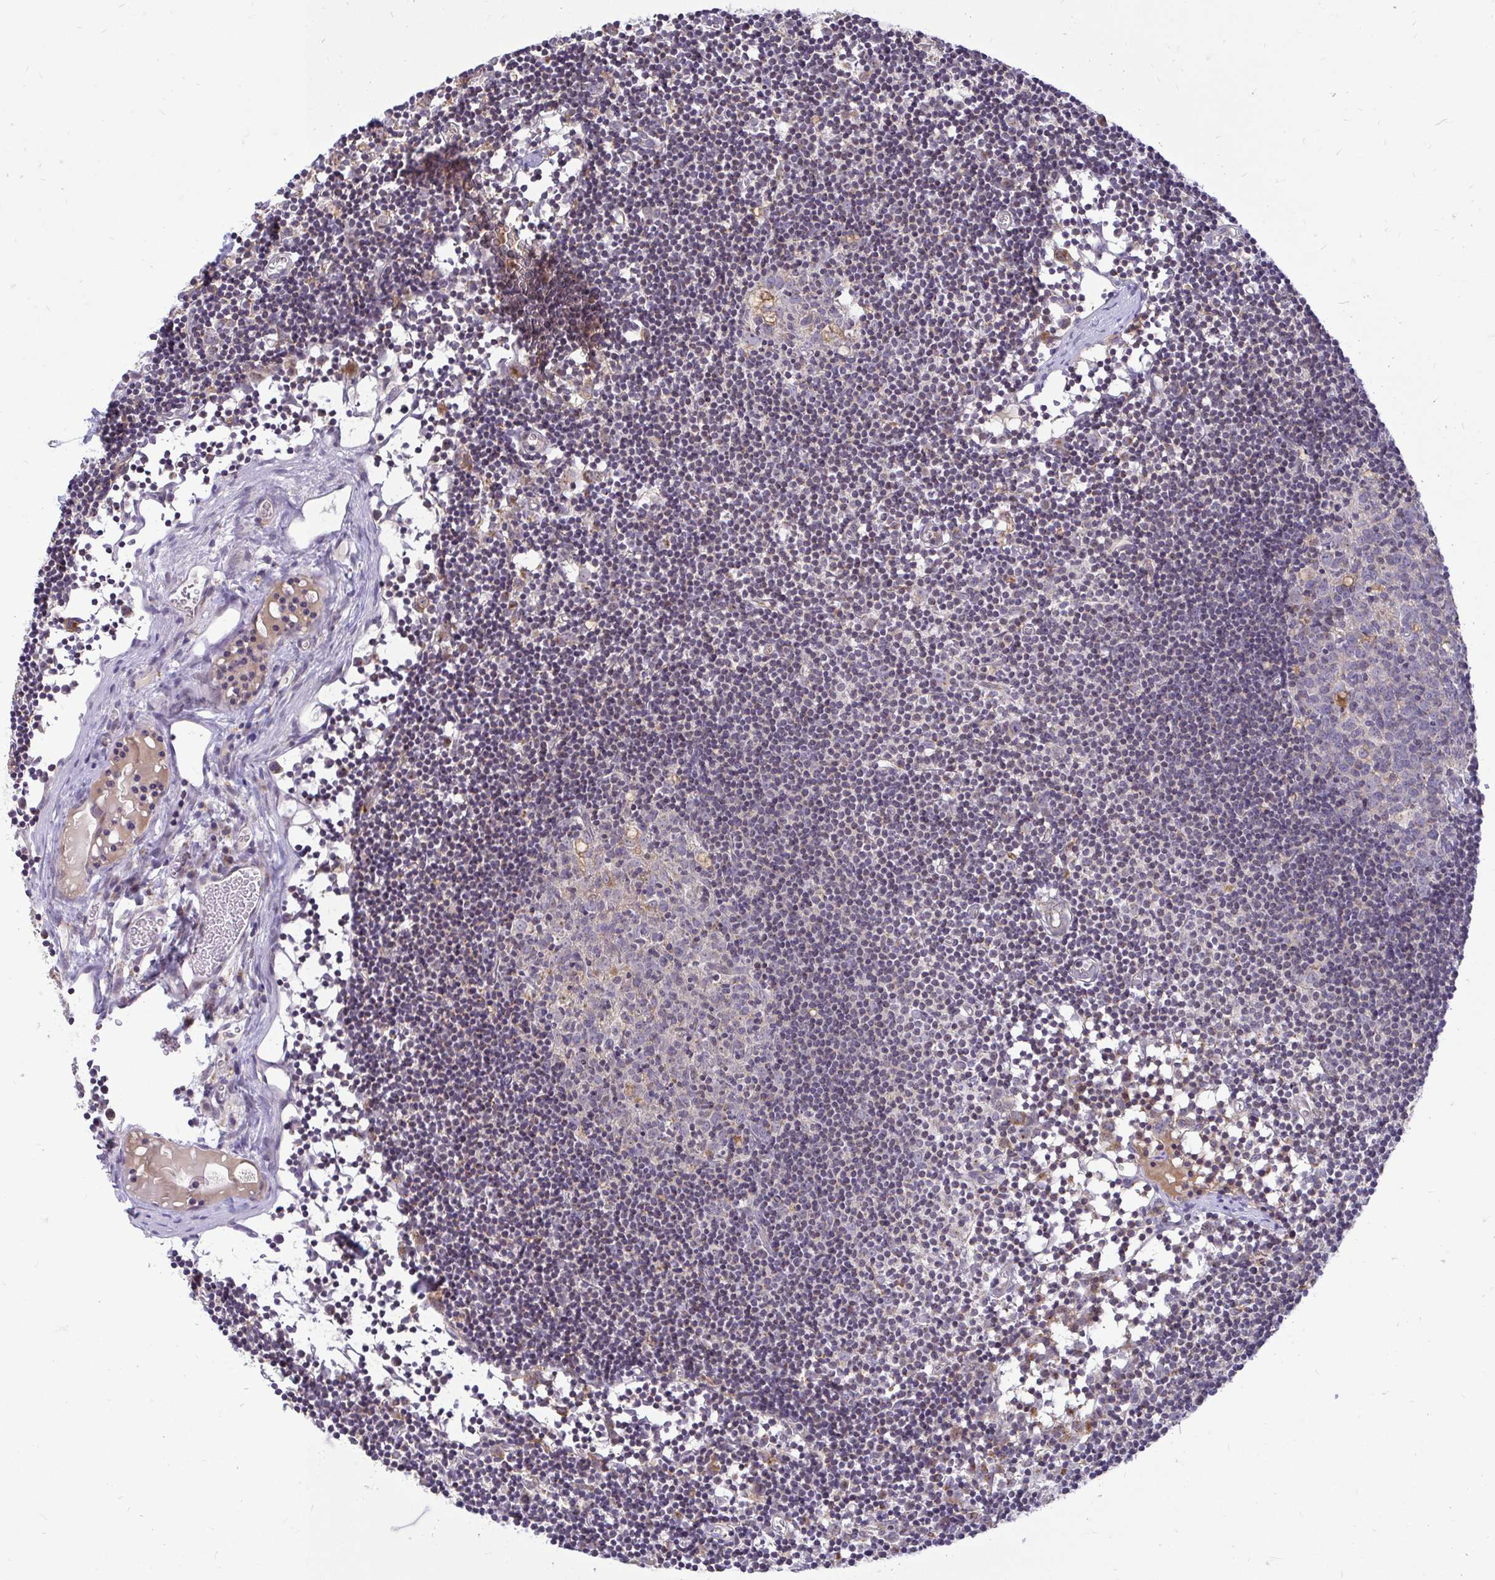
{"staining": {"intensity": "moderate", "quantity": "<25%", "location": "cytoplasmic/membranous"}, "tissue": "lymph node", "cell_type": "Germinal center cells", "image_type": "normal", "snomed": [{"axis": "morphology", "description": "Normal tissue, NOS"}, {"axis": "topography", "description": "Lymph node"}], "caption": "IHC (DAB (3,3'-diaminobenzidine)) staining of unremarkable lymph node shows moderate cytoplasmic/membranous protein positivity in about <25% of germinal center cells.", "gene": "VTI1B", "patient": {"sex": "female", "age": 11}}